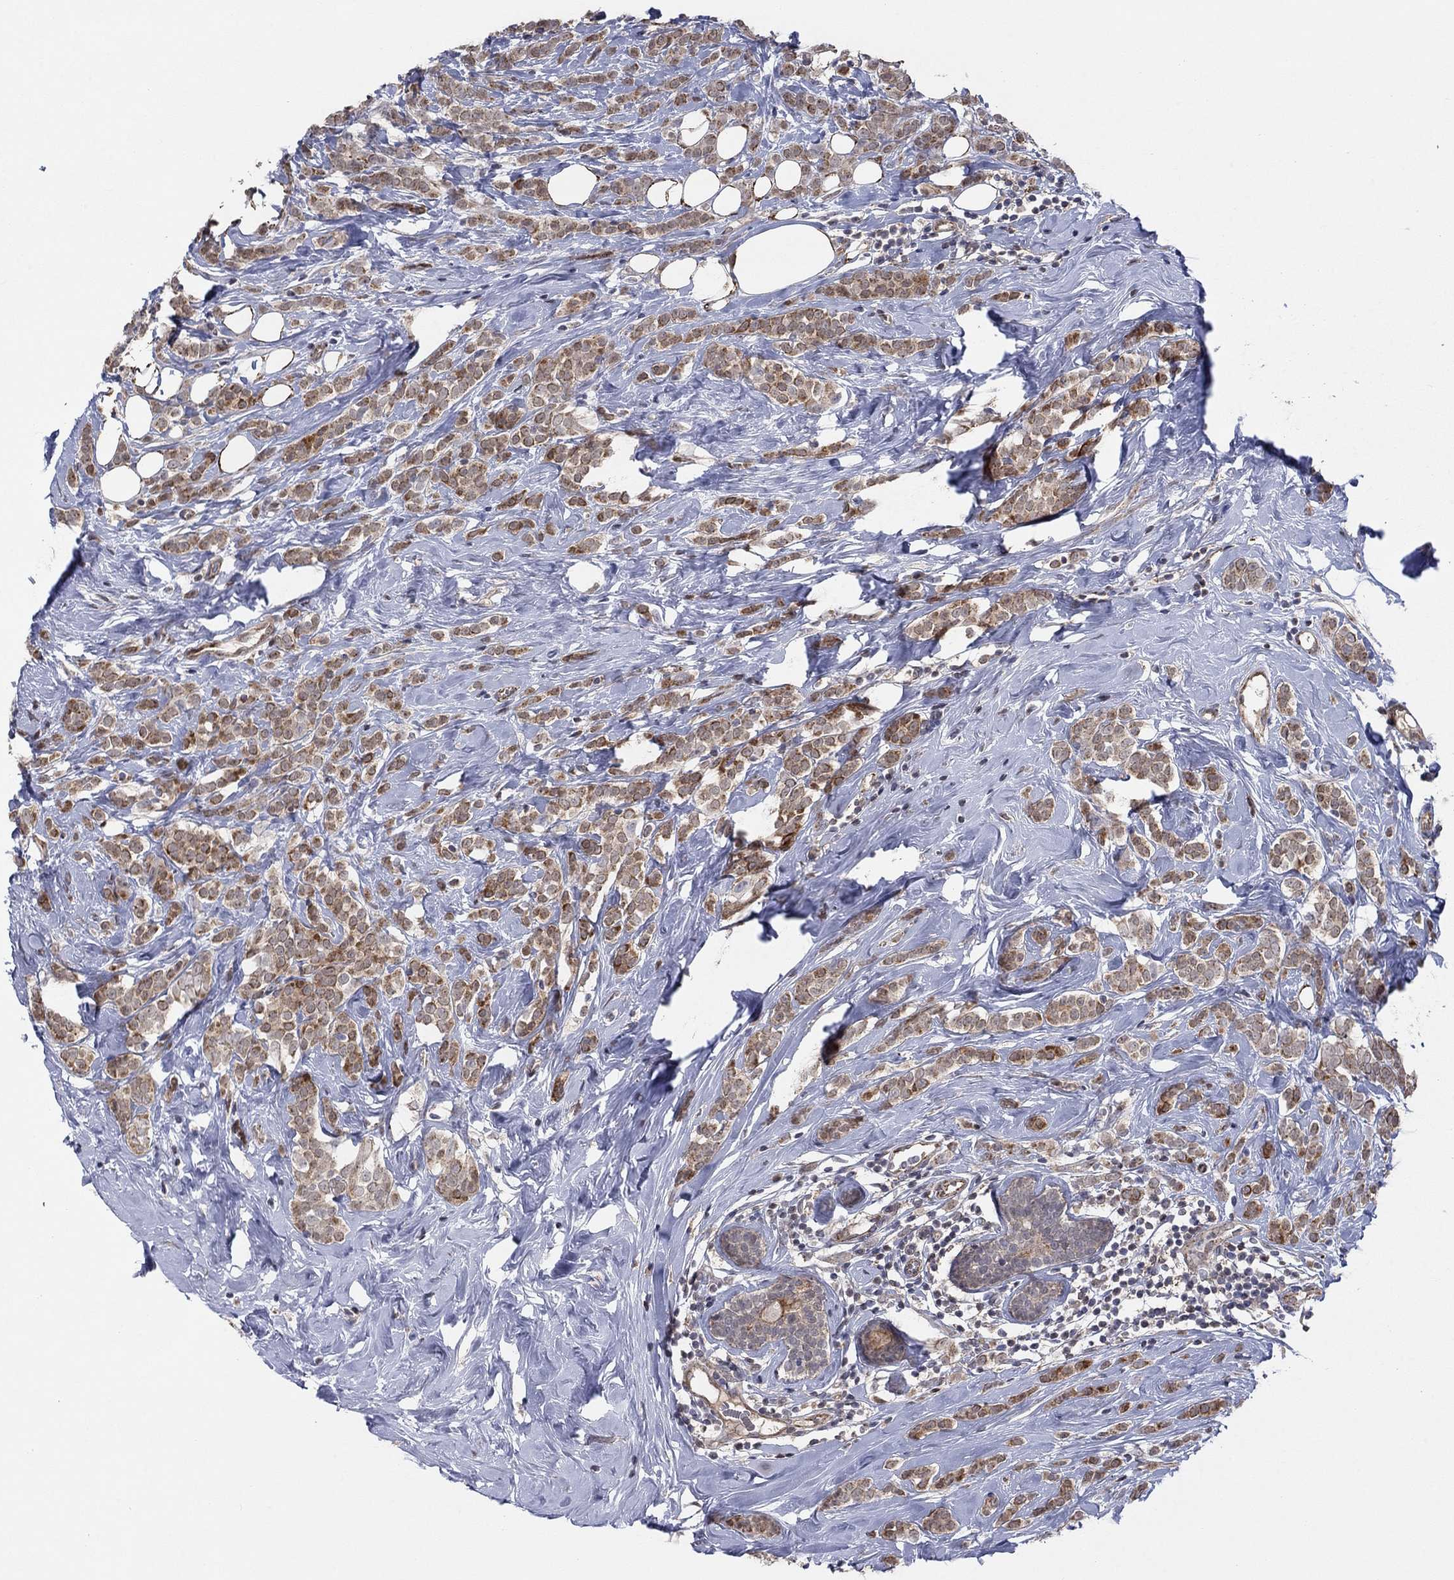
{"staining": {"intensity": "moderate", "quantity": ">75%", "location": "cytoplasmic/membranous"}, "tissue": "breast cancer", "cell_type": "Tumor cells", "image_type": "cancer", "snomed": [{"axis": "morphology", "description": "Lobular carcinoma"}, {"axis": "topography", "description": "Breast"}], "caption": "Immunohistochemistry histopathology image of neoplastic tissue: human breast lobular carcinoma stained using immunohistochemistry (IHC) shows medium levels of moderate protein expression localized specifically in the cytoplasmic/membranous of tumor cells, appearing as a cytoplasmic/membranous brown color.", "gene": "ZNF395", "patient": {"sex": "female", "age": 49}}